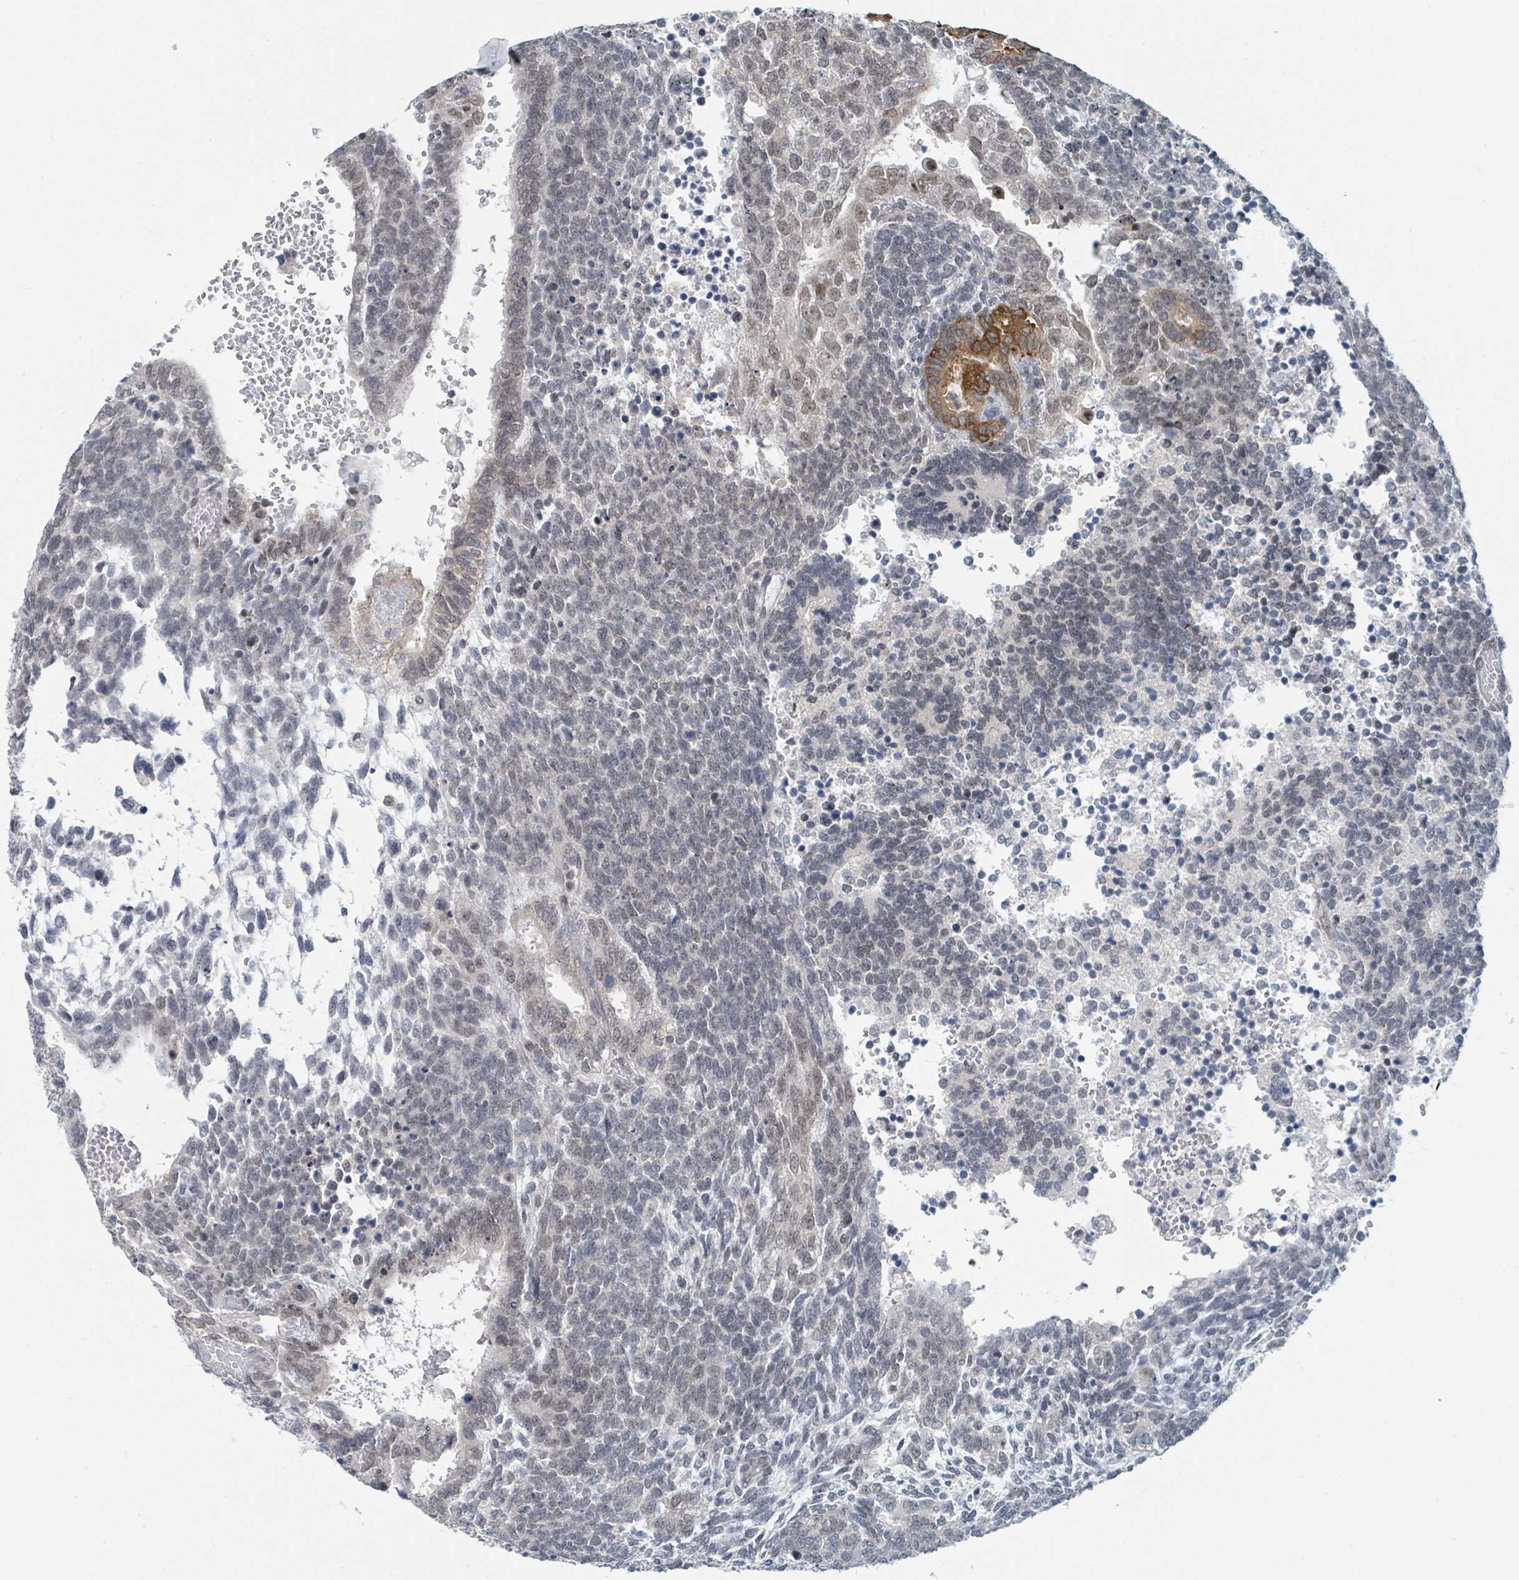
{"staining": {"intensity": "weak", "quantity": "25%-75%", "location": "cytoplasmic/membranous,nuclear"}, "tissue": "testis cancer", "cell_type": "Tumor cells", "image_type": "cancer", "snomed": [{"axis": "morphology", "description": "Carcinoma, Embryonal, NOS"}, {"axis": "topography", "description": "Testis"}], "caption": "Immunohistochemistry of testis cancer demonstrates low levels of weak cytoplasmic/membranous and nuclear staining in about 25%-75% of tumor cells.", "gene": "ANKRD55", "patient": {"sex": "male", "age": 23}}